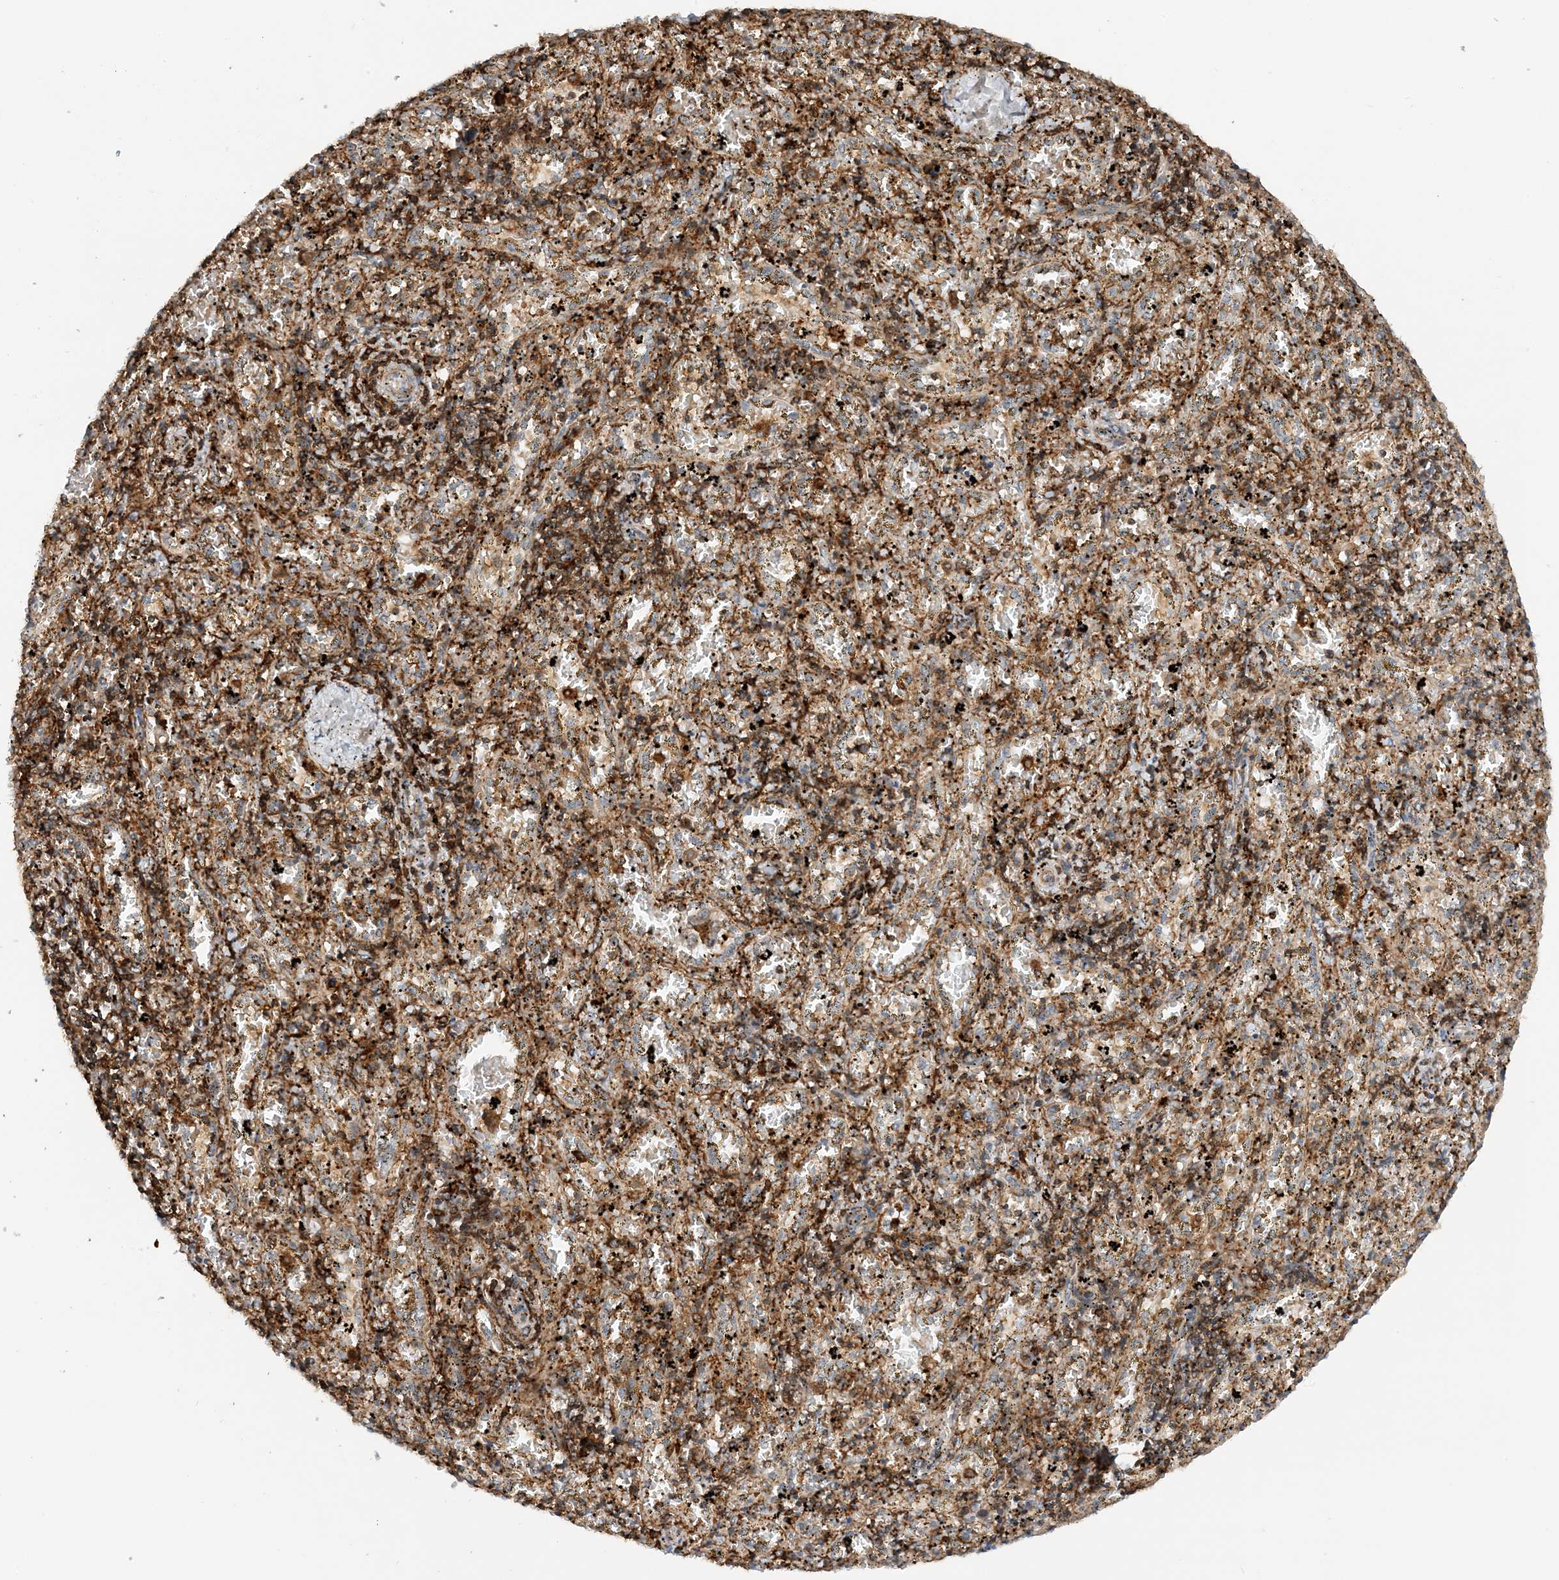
{"staining": {"intensity": "moderate", "quantity": ">75%", "location": "cytoplasmic/membranous"}, "tissue": "spleen", "cell_type": "Cells in red pulp", "image_type": "normal", "snomed": [{"axis": "morphology", "description": "Normal tissue, NOS"}, {"axis": "topography", "description": "Spleen"}], "caption": "Immunohistochemistry (IHC) image of benign spleen stained for a protein (brown), which displays medium levels of moderate cytoplasmic/membranous expression in about >75% of cells in red pulp.", "gene": "TATDN3", "patient": {"sex": "male", "age": 11}}